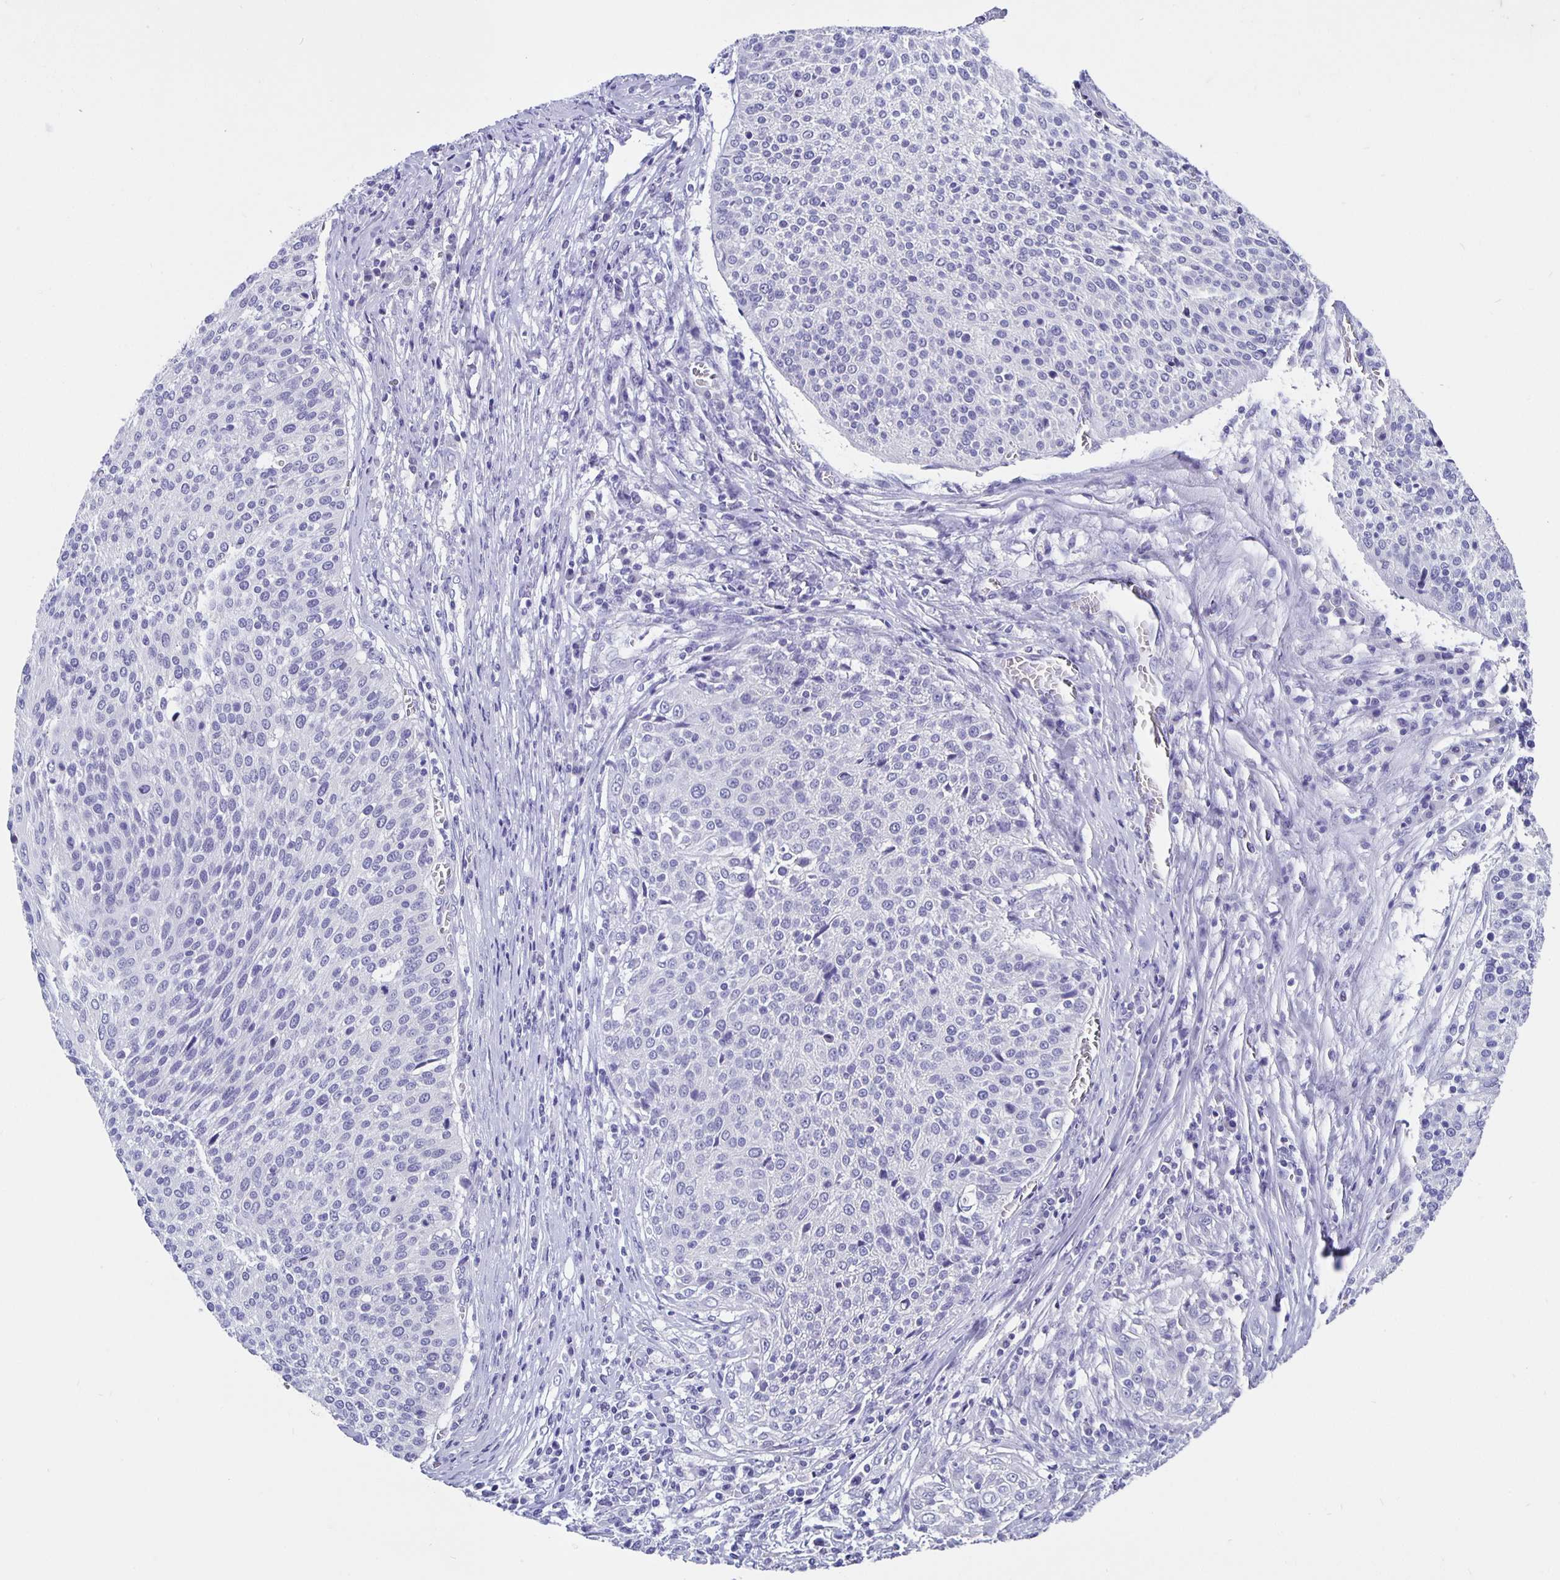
{"staining": {"intensity": "negative", "quantity": "none", "location": "none"}, "tissue": "cervical cancer", "cell_type": "Tumor cells", "image_type": "cancer", "snomed": [{"axis": "morphology", "description": "Squamous cell carcinoma, NOS"}, {"axis": "topography", "description": "Cervix"}], "caption": "Immunohistochemistry photomicrograph of neoplastic tissue: cervical cancer stained with DAB reveals no significant protein expression in tumor cells. (Brightfield microscopy of DAB (3,3'-diaminobenzidine) immunohistochemistry at high magnification).", "gene": "ODF3B", "patient": {"sex": "female", "age": 31}}